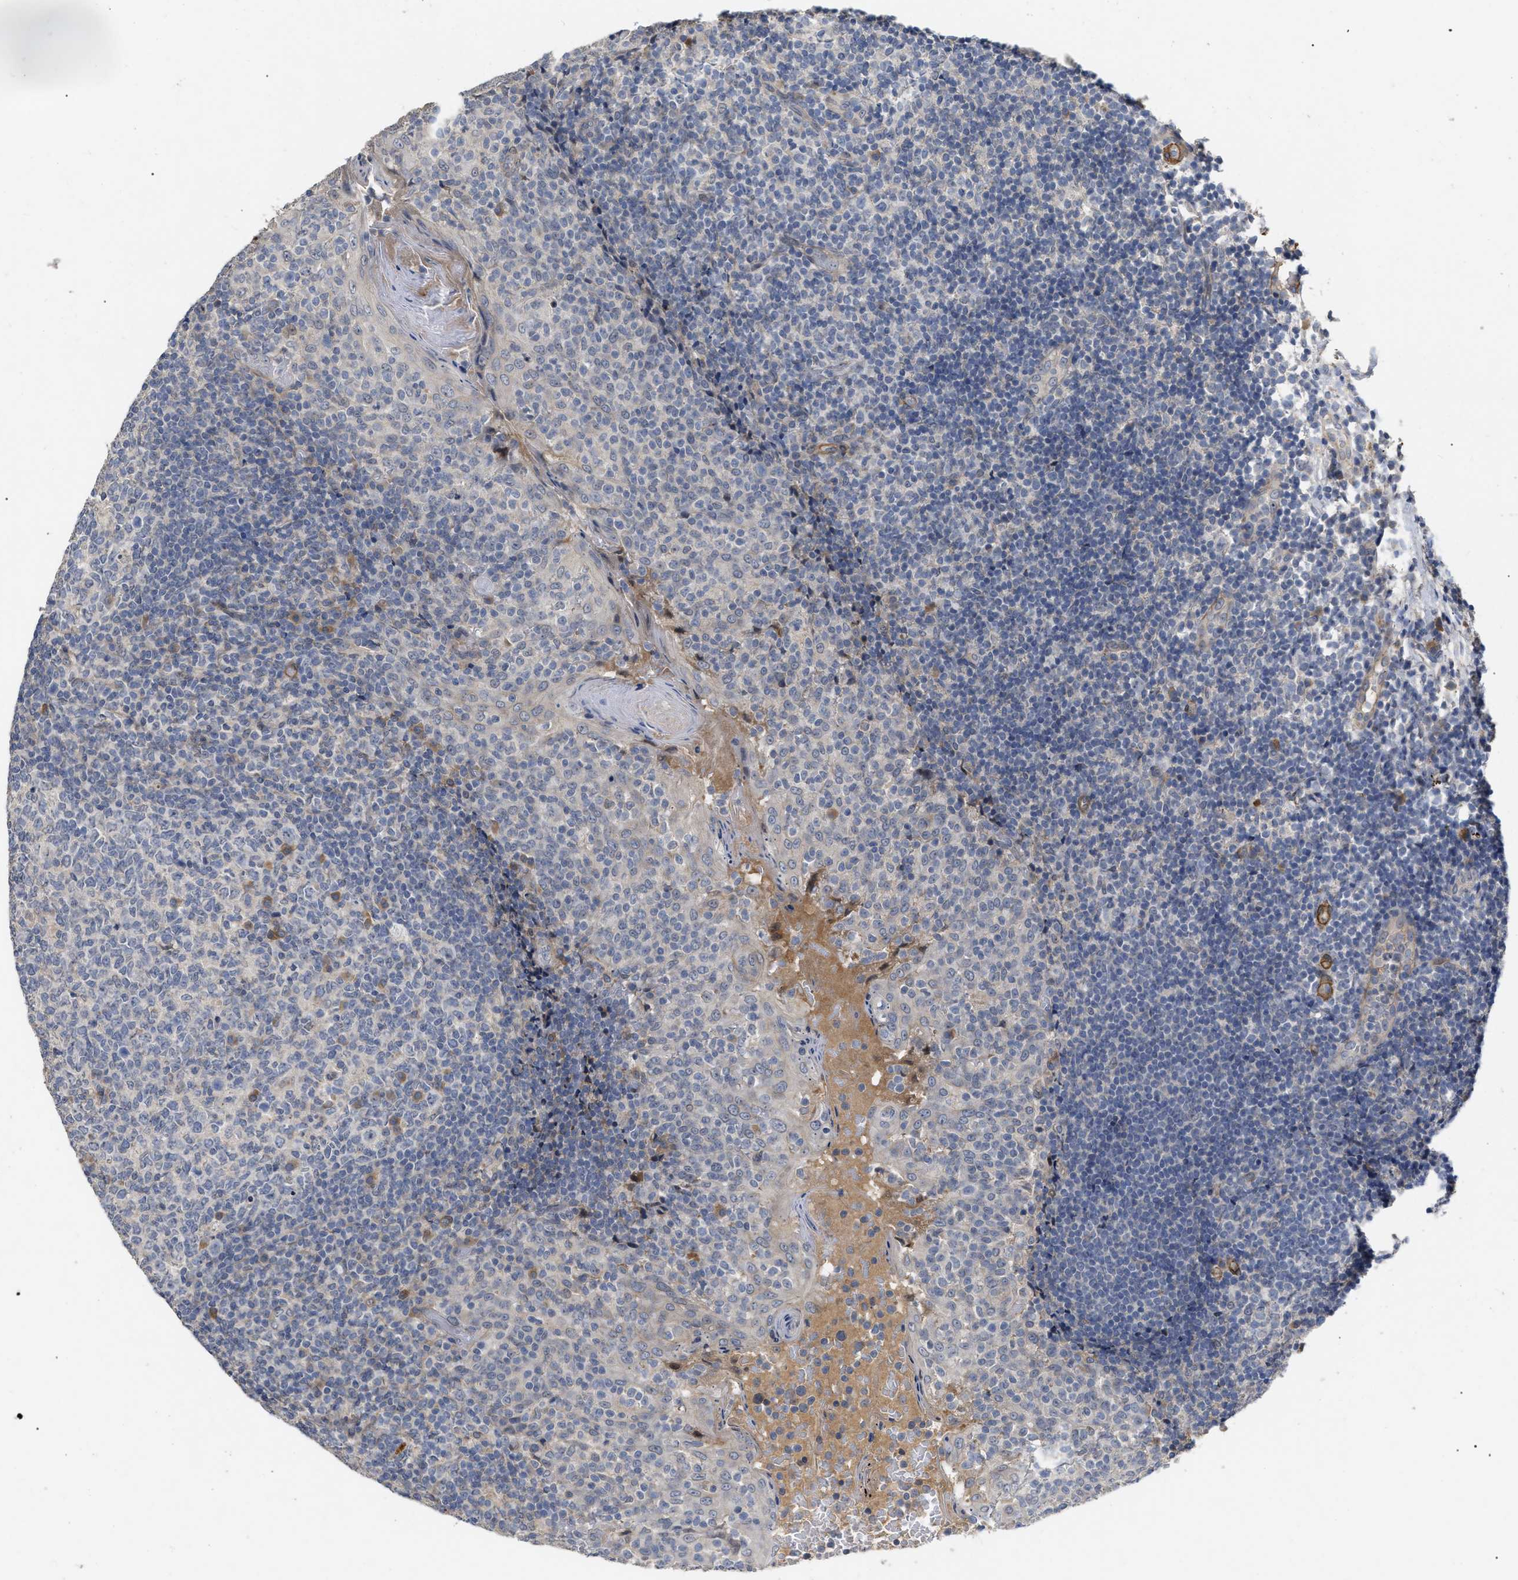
{"staining": {"intensity": "moderate", "quantity": "<25%", "location": "cytoplasmic/membranous"}, "tissue": "tonsil", "cell_type": "Germinal center cells", "image_type": "normal", "snomed": [{"axis": "morphology", "description": "Normal tissue, NOS"}, {"axis": "topography", "description": "Tonsil"}], "caption": "Immunohistochemistry (IHC) image of unremarkable tonsil: tonsil stained using immunohistochemistry exhibits low levels of moderate protein expression localized specifically in the cytoplasmic/membranous of germinal center cells, appearing as a cytoplasmic/membranous brown color.", "gene": "ST6GALNAC6", "patient": {"sex": "female", "age": 19}}